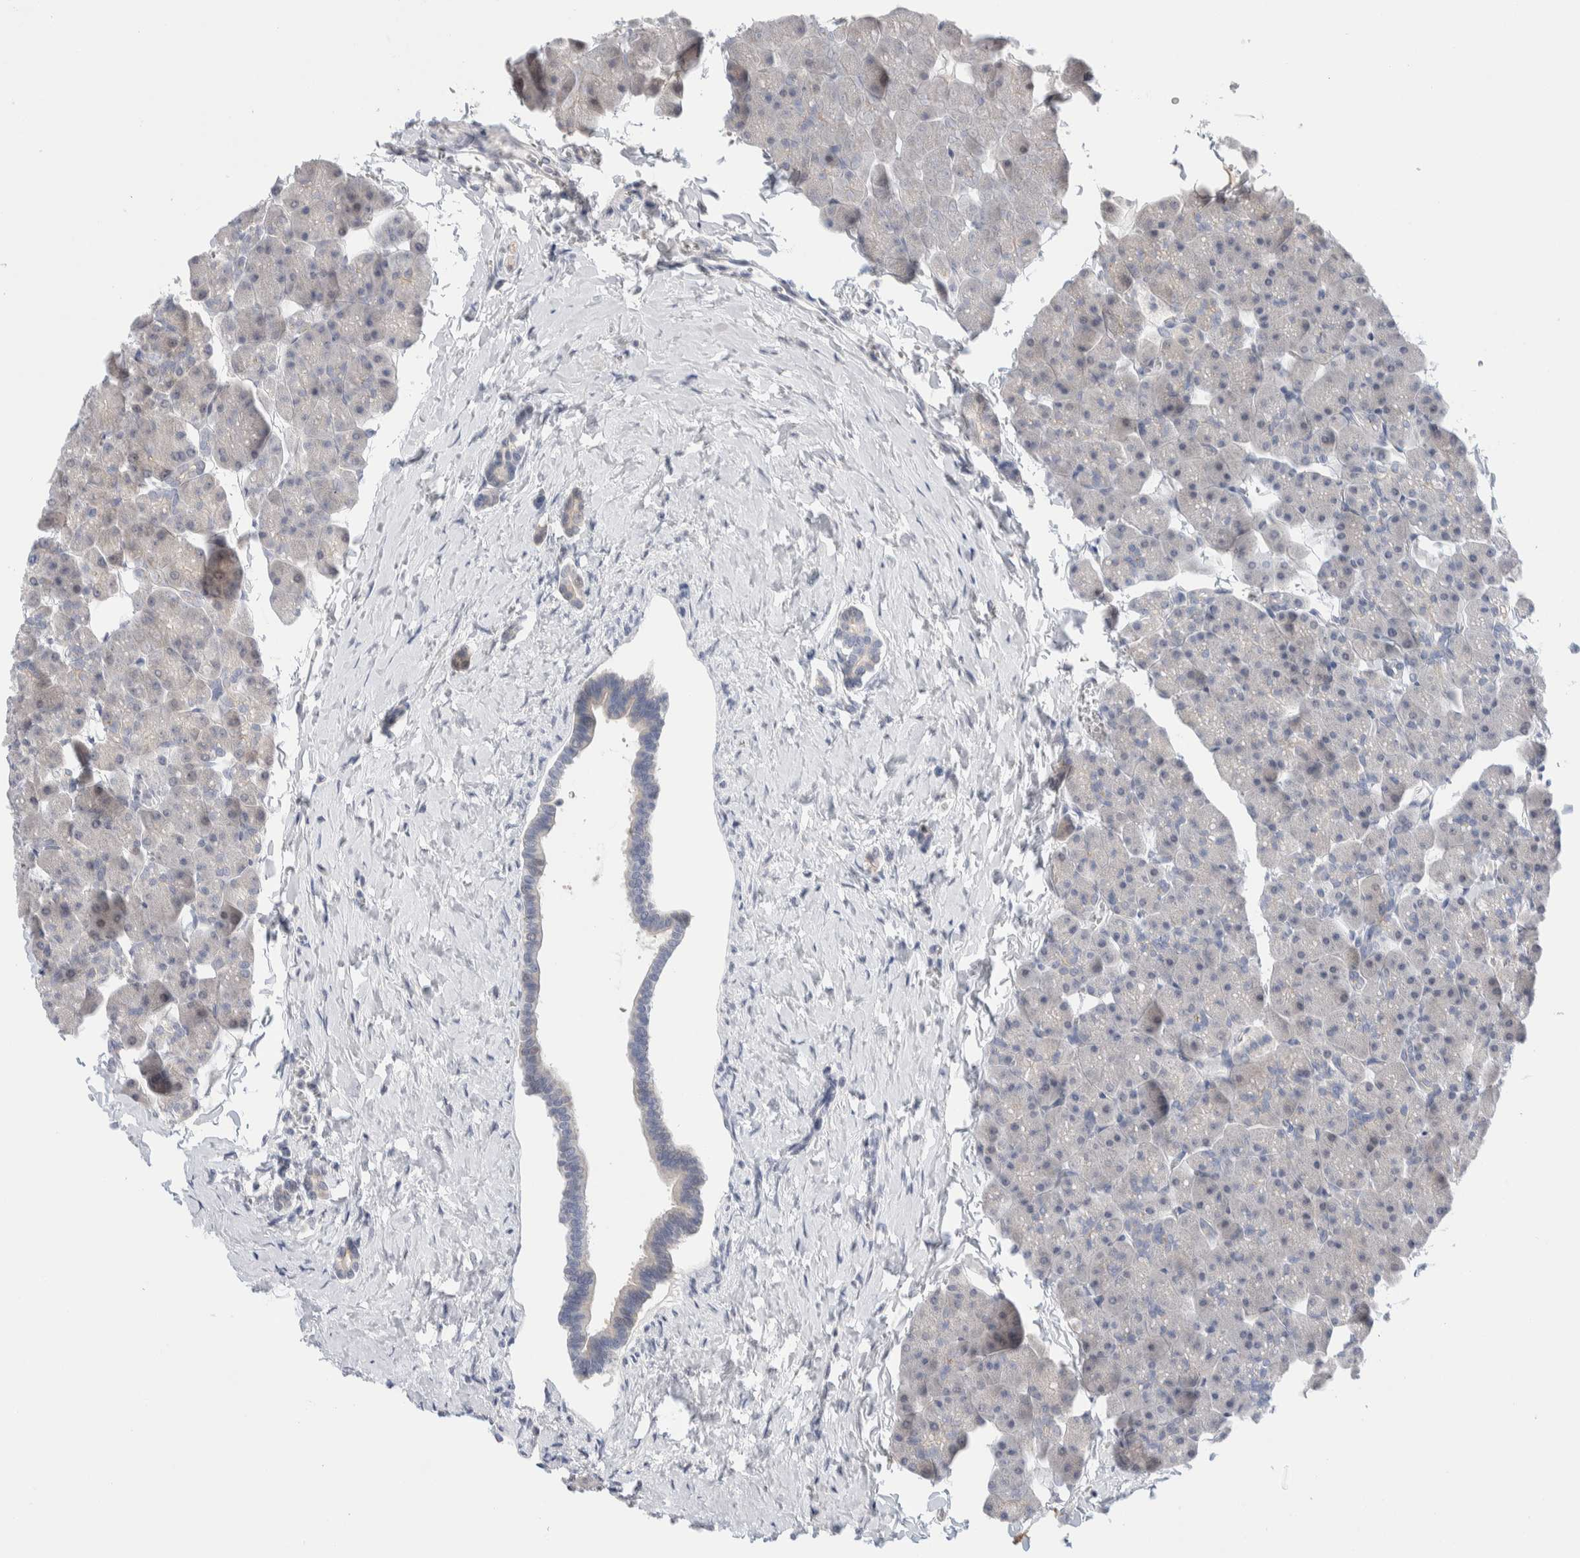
{"staining": {"intensity": "negative", "quantity": "none", "location": "none"}, "tissue": "pancreas", "cell_type": "Exocrine glandular cells", "image_type": "normal", "snomed": [{"axis": "morphology", "description": "Normal tissue, NOS"}, {"axis": "topography", "description": "Pancreas"}], "caption": "Immunohistochemistry (IHC) image of unremarkable pancreas: pancreas stained with DAB (3,3'-diaminobenzidine) demonstrates no significant protein positivity in exocrine glandular cells.", "gene": "DNAJB6", "patient": {"sex": "male", "age": 35}}